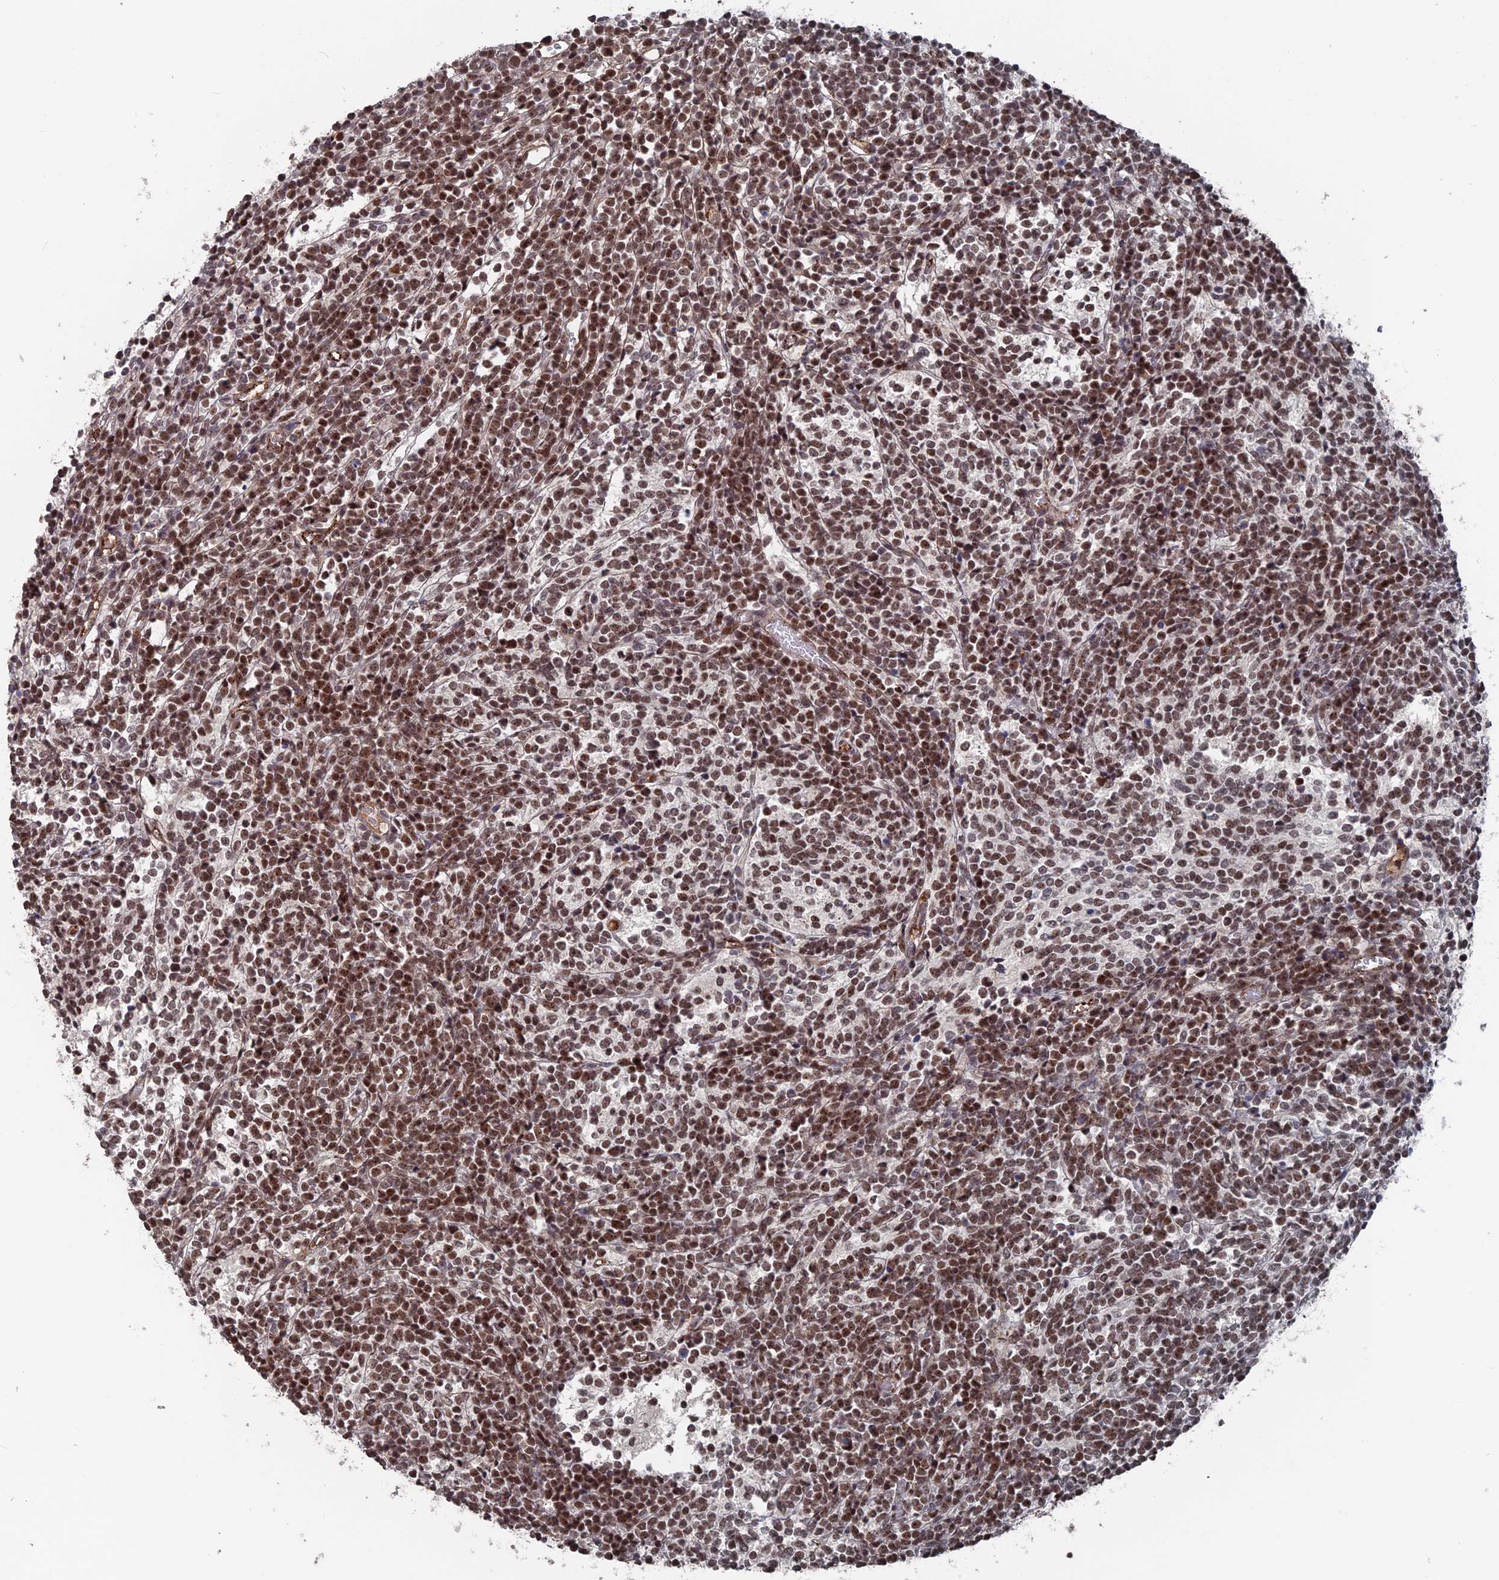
{"staining": {"intensity": "moderate", "quantity": ">75%", "location": "nuclear"}, "tissue": "glioma", "cell_type": "Tumor cells", "image_type": "cancer", "snomed": [{"axis": "morphology", "description": "Glioma, malignant, Low grade"}, {"axis": "topography", "description": "Brain"}], "caption": "A histopathology image of glioma stained for a protein exhibits moderate nuclear brown staining in tumor cells. The staining was performed using DAB (3,3'-diaminobenzidine) to visualize the protein expression in brown, while the nuclei were stained in blue with hematoxylin (Magnification: 20x).", "gene": "SH3D21", "patient": {"sex": "female", "age": 1}}